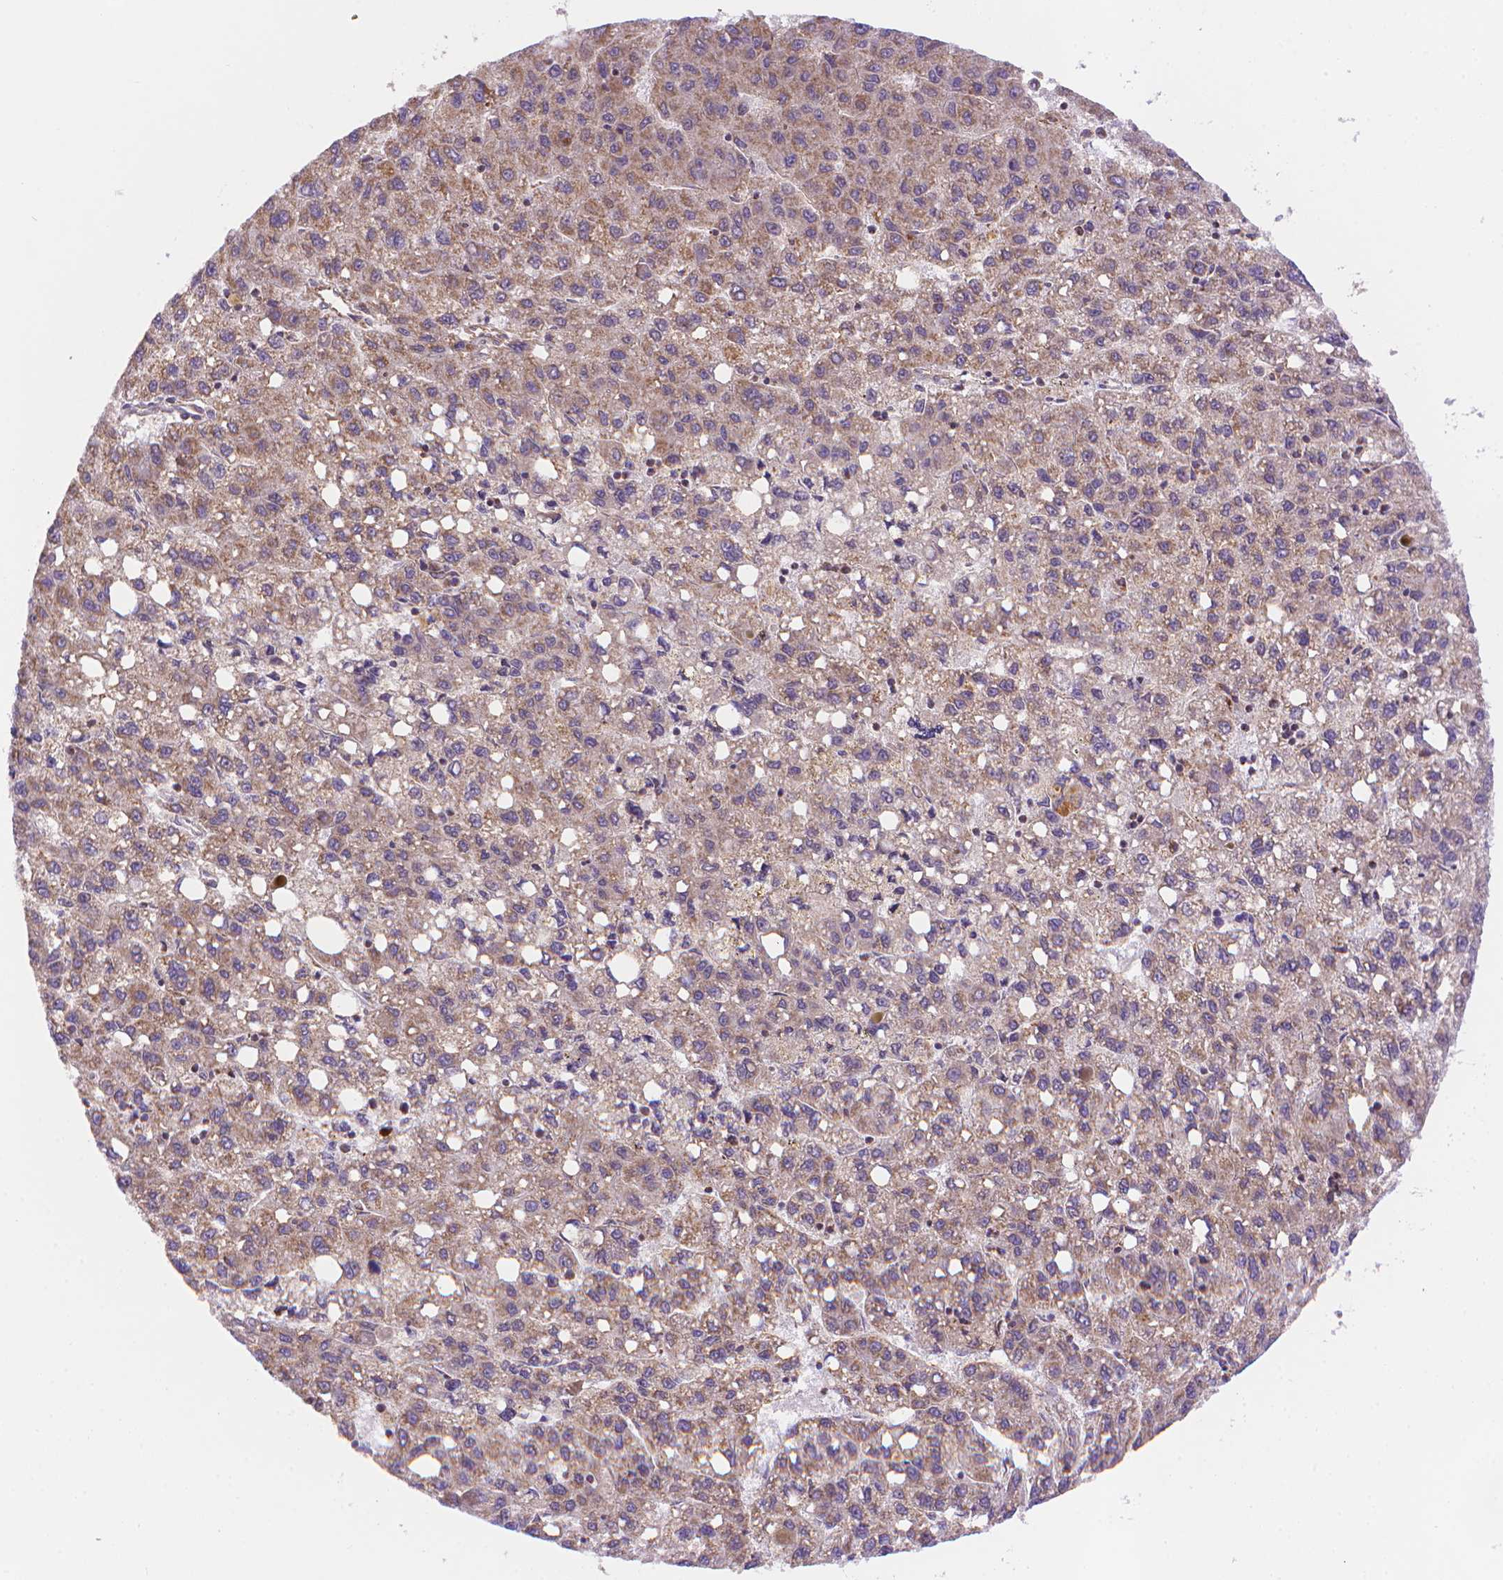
{"staining": {"intensity": "moderate", "quantity": ">75%", "location": "cytoplasmic/membranous"}, "tissue": "liver cancer", "cell_type": "Tumor cells", "image_type": "cancer", "snomed": [{"axis": "morphology", "description": "Carcinoma, Hepatocellular, NOS"}, {"axis": "topography", "description": "Liver"}], "caption": "Tumor cells reveal moderate cytoplasmic/membranous positivity in about >75% of cells in liver cancer (hepatocellular carcinoma). (DAB IHC, brown staining for protein, blue staining for nuclei).", "gene": "CYYR1", "patient": {"sex": "female", "age": 82}}